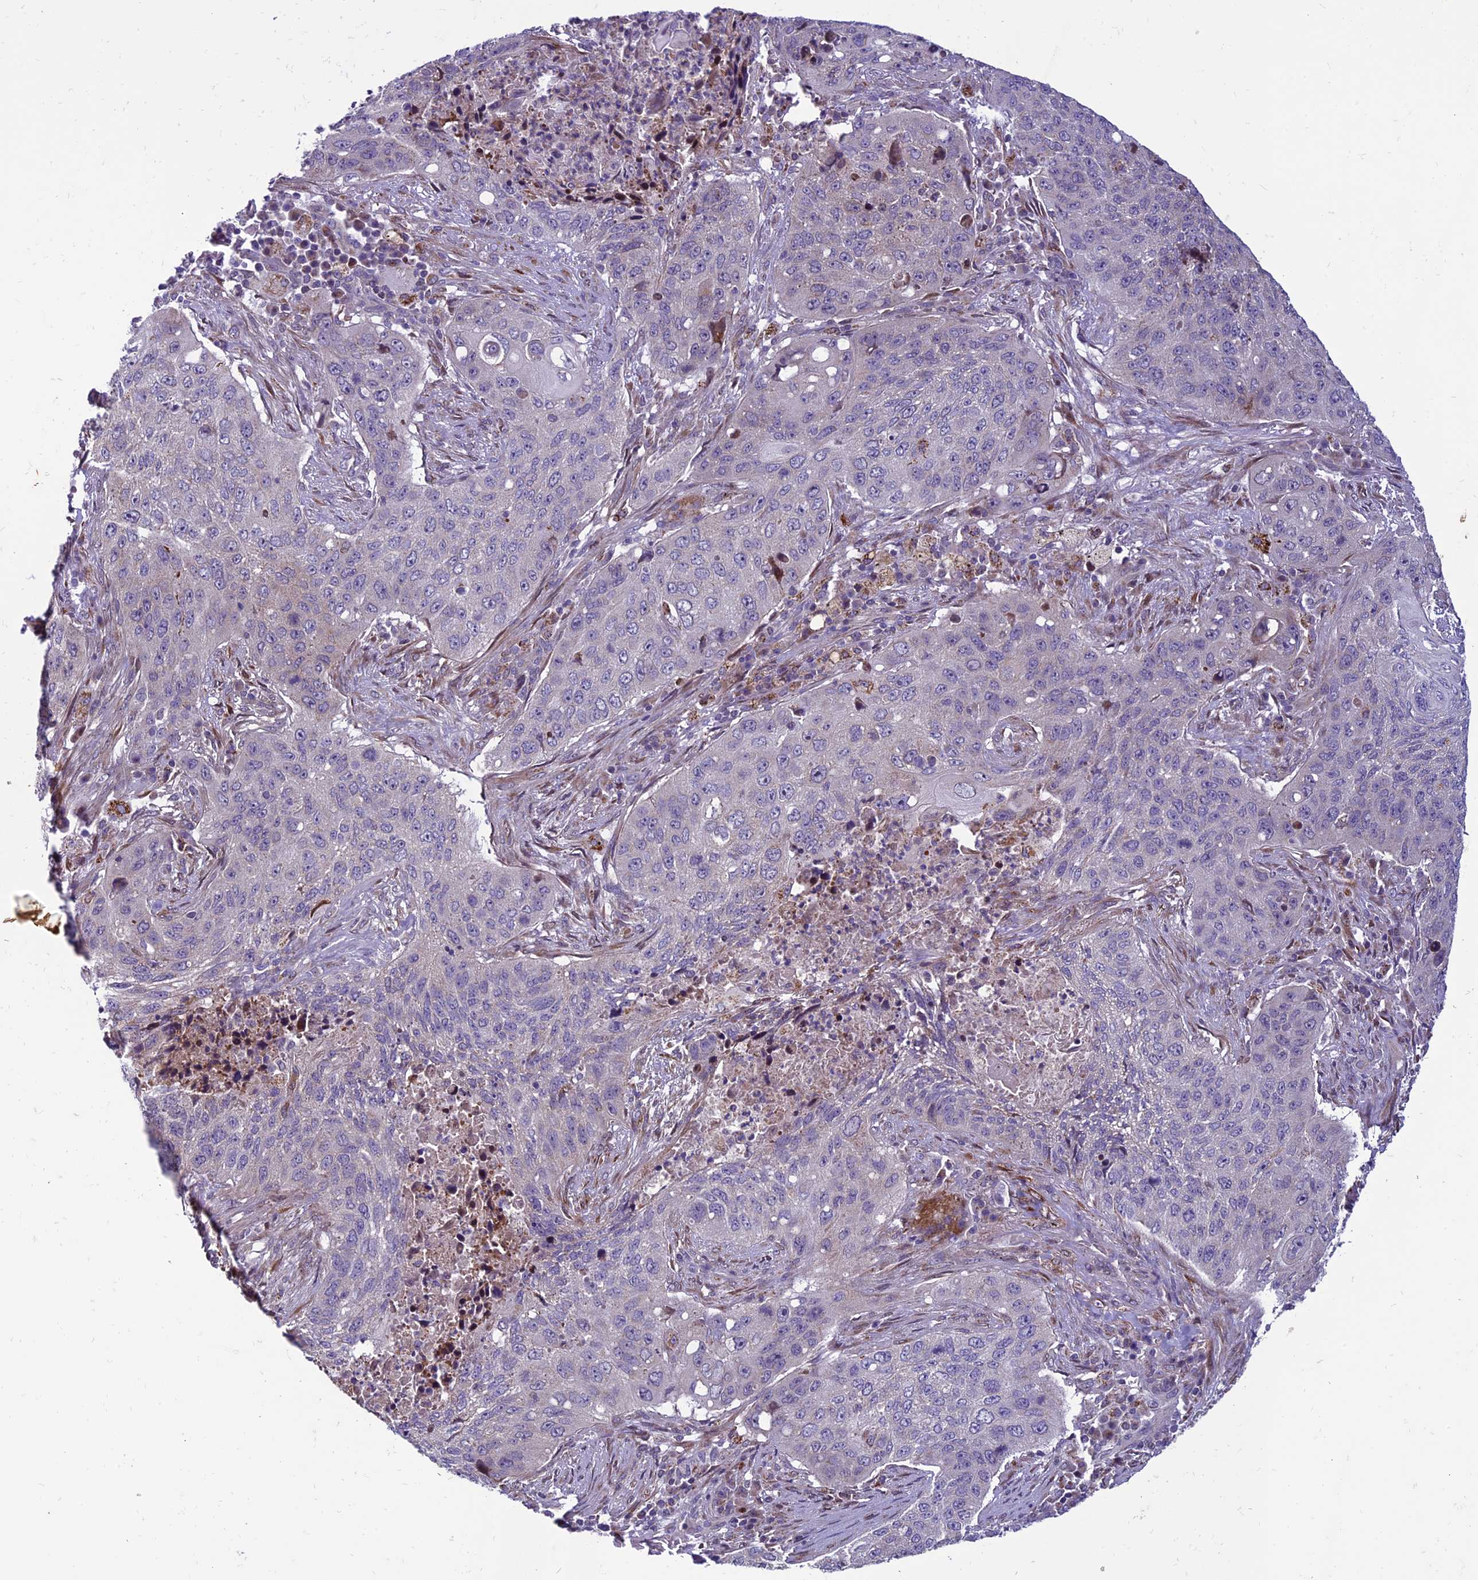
{"staining": {"intensity": "negative", "quantity": "none", "location": "none"}, "tissue": "lung cancer", "cell_type": "Tumor cells", "image_type": "cancer", "snomed": [{"axis": "morphology", "description": "Squamous cell carcinoma, NOS"}, {"axis": "topography", "description": "Lung"}], "caption": "This micrograph is of lung cancer stained with immunohistochemistry (IHC) to label a protein in brown with the nuclei are counter-stained blue. There is no staining in tumor cells.", "gene": "MIEF2", "patient": {"sex": "female", "age": 63}}